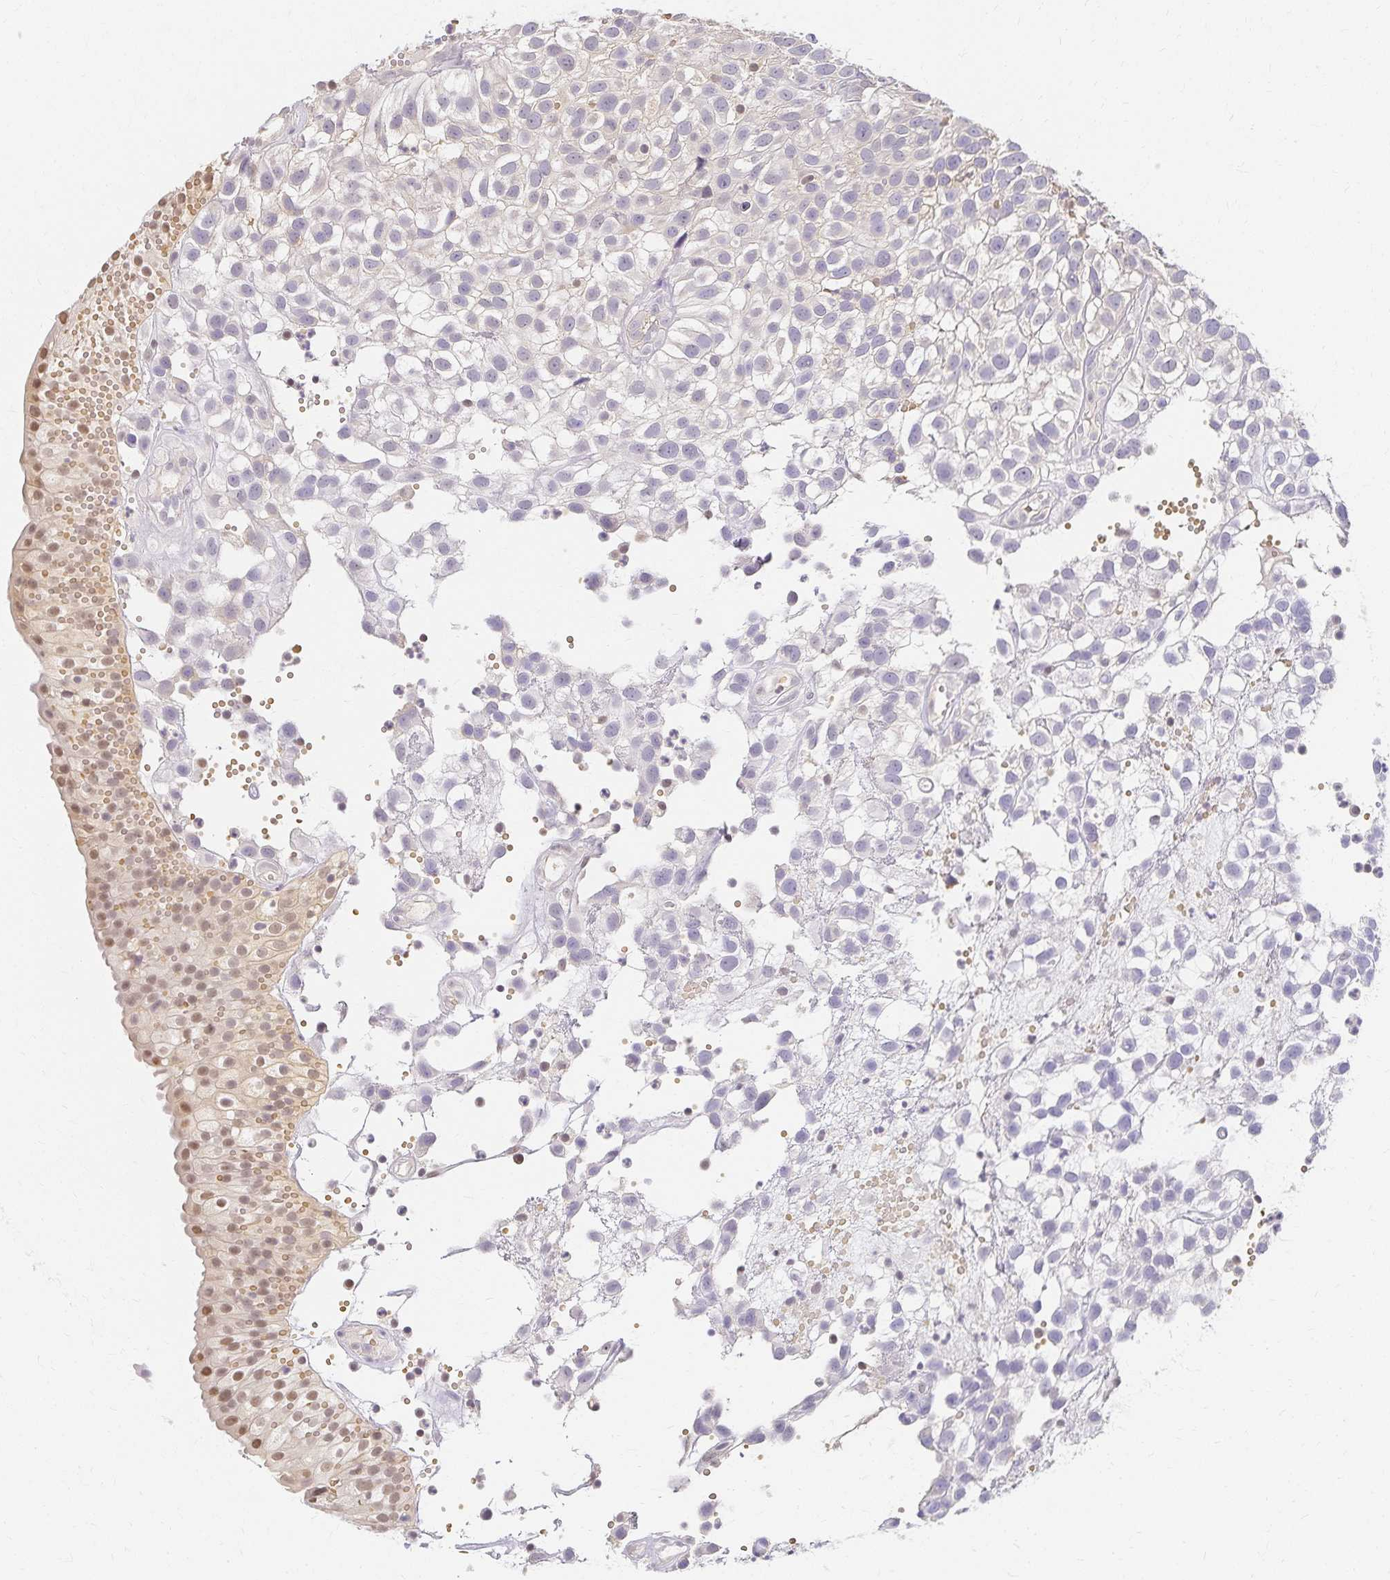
{"staining": {"intensity": "negative", "quantity": "none", "location": "none"}, "tissue": "urothelial cancer", "cell_type": "Tumor cells", "image_type": "cancer", "snomed": [{"axis": "morphology", "description": "Urothelial carcinoma, High grade"}, {"axis": "topography", "description": "Urinary bladder"}], "caption": "Human high-grade urothelial carcinoma stained for a protein using immunohistochemistry exhibits no positivity in tumor cells.", "gene": "AZGP1", "patient": {"sex": "male", "age": 56}}